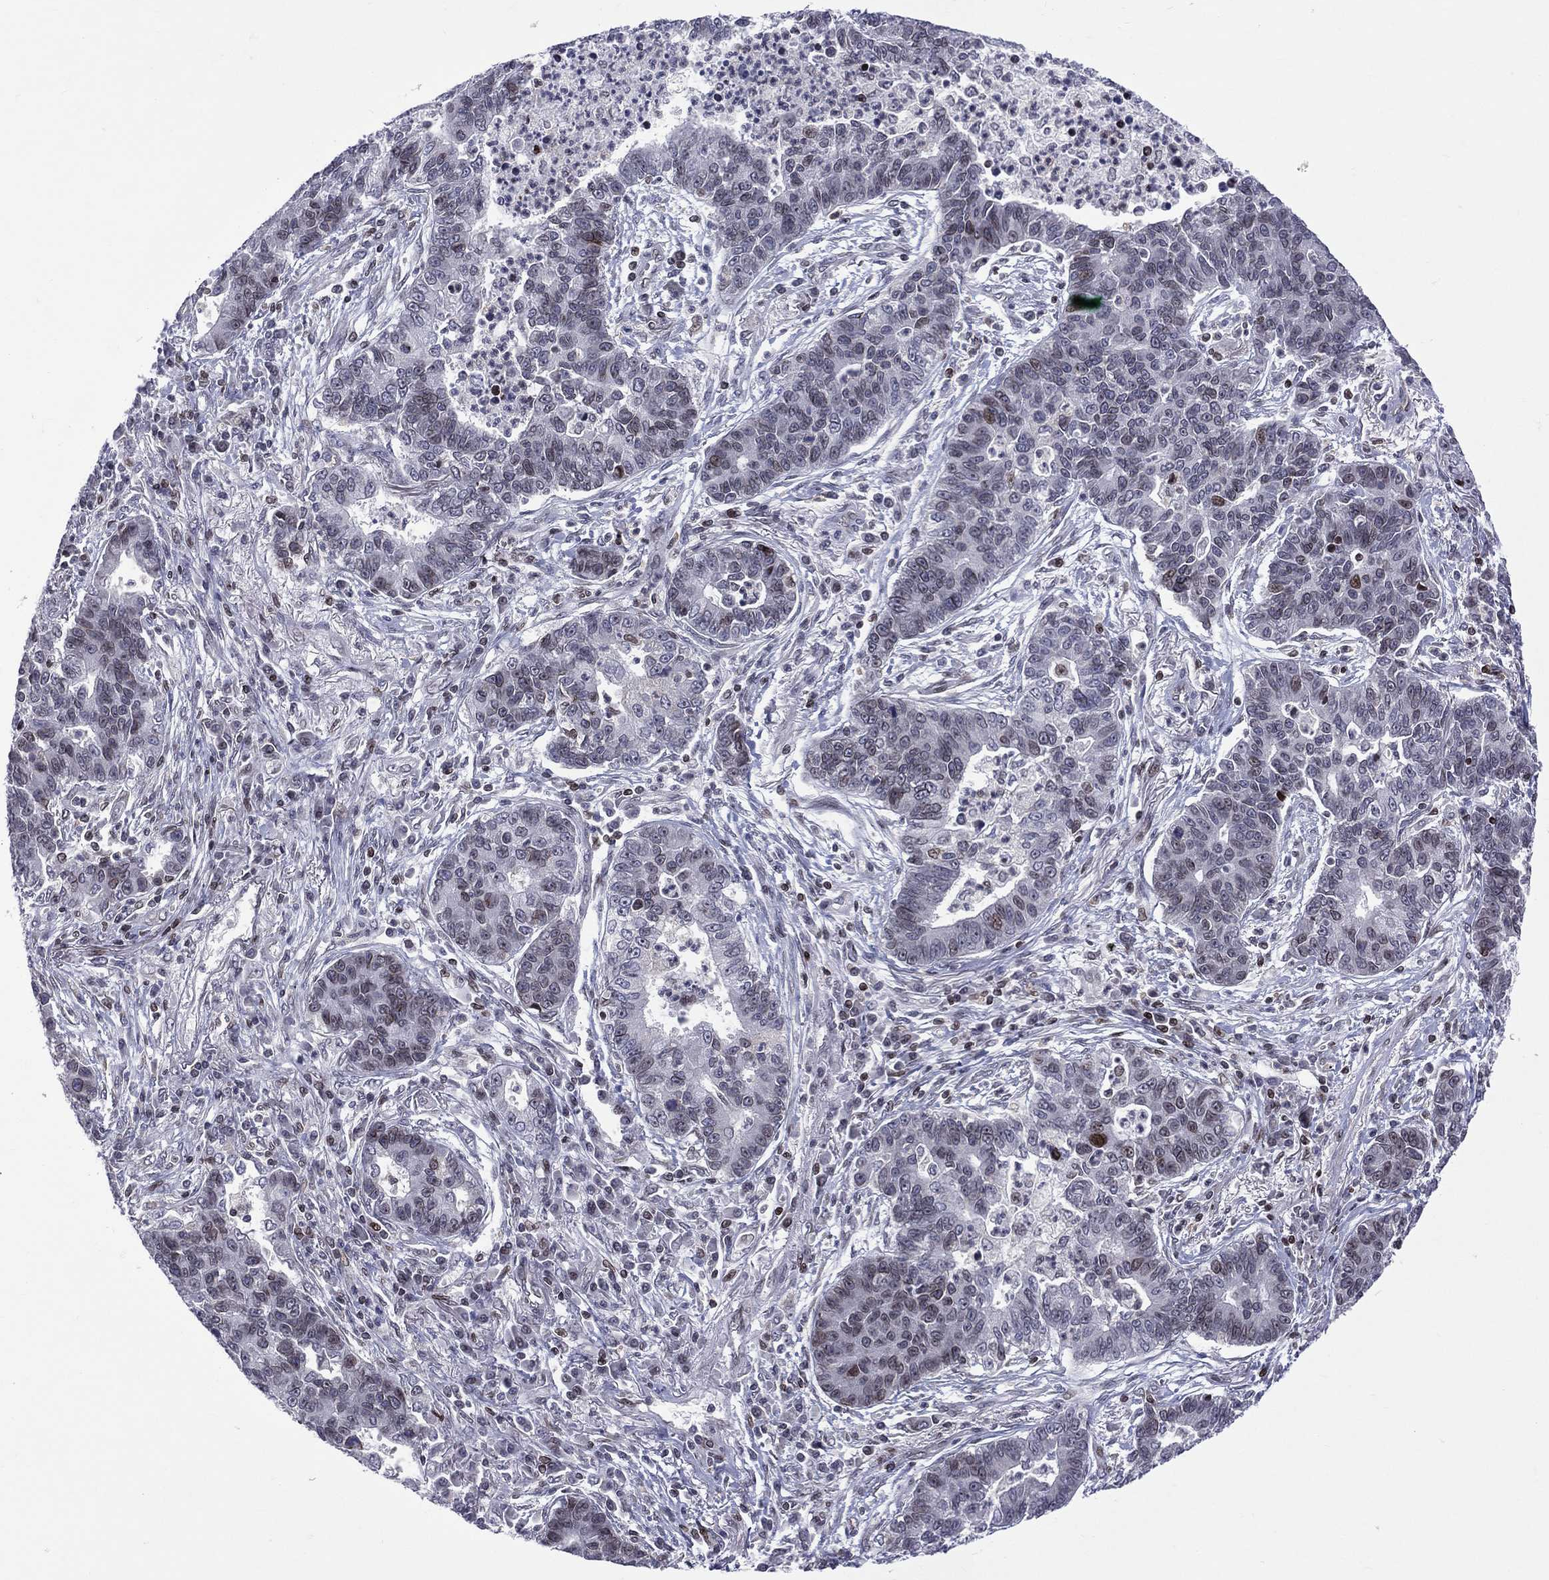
{"staining": {"intensity": "moderate", "quantity": "<25%", "location": "nuclear"}, "tissue": "lung cancer", "cell_type": "Tumor cells", "image_type": "cancer", "snomed": [{"axis": "morphology", "description": "Adenocarcinoma, NOS"}, {"axis": "topography", "description": "Lung"}], "caption": "Immunohistochemistry photomicrograph of neoplastic tissue: lung cancer stained using immunohistochemistry (IHC) reveals low levels of moderate protein expression localized specifically in the nuclear of tumor cells, appearing as a nuclear brown color.", "gene": "DBF4B", "patient": {"sex": "female", "age": 57}}